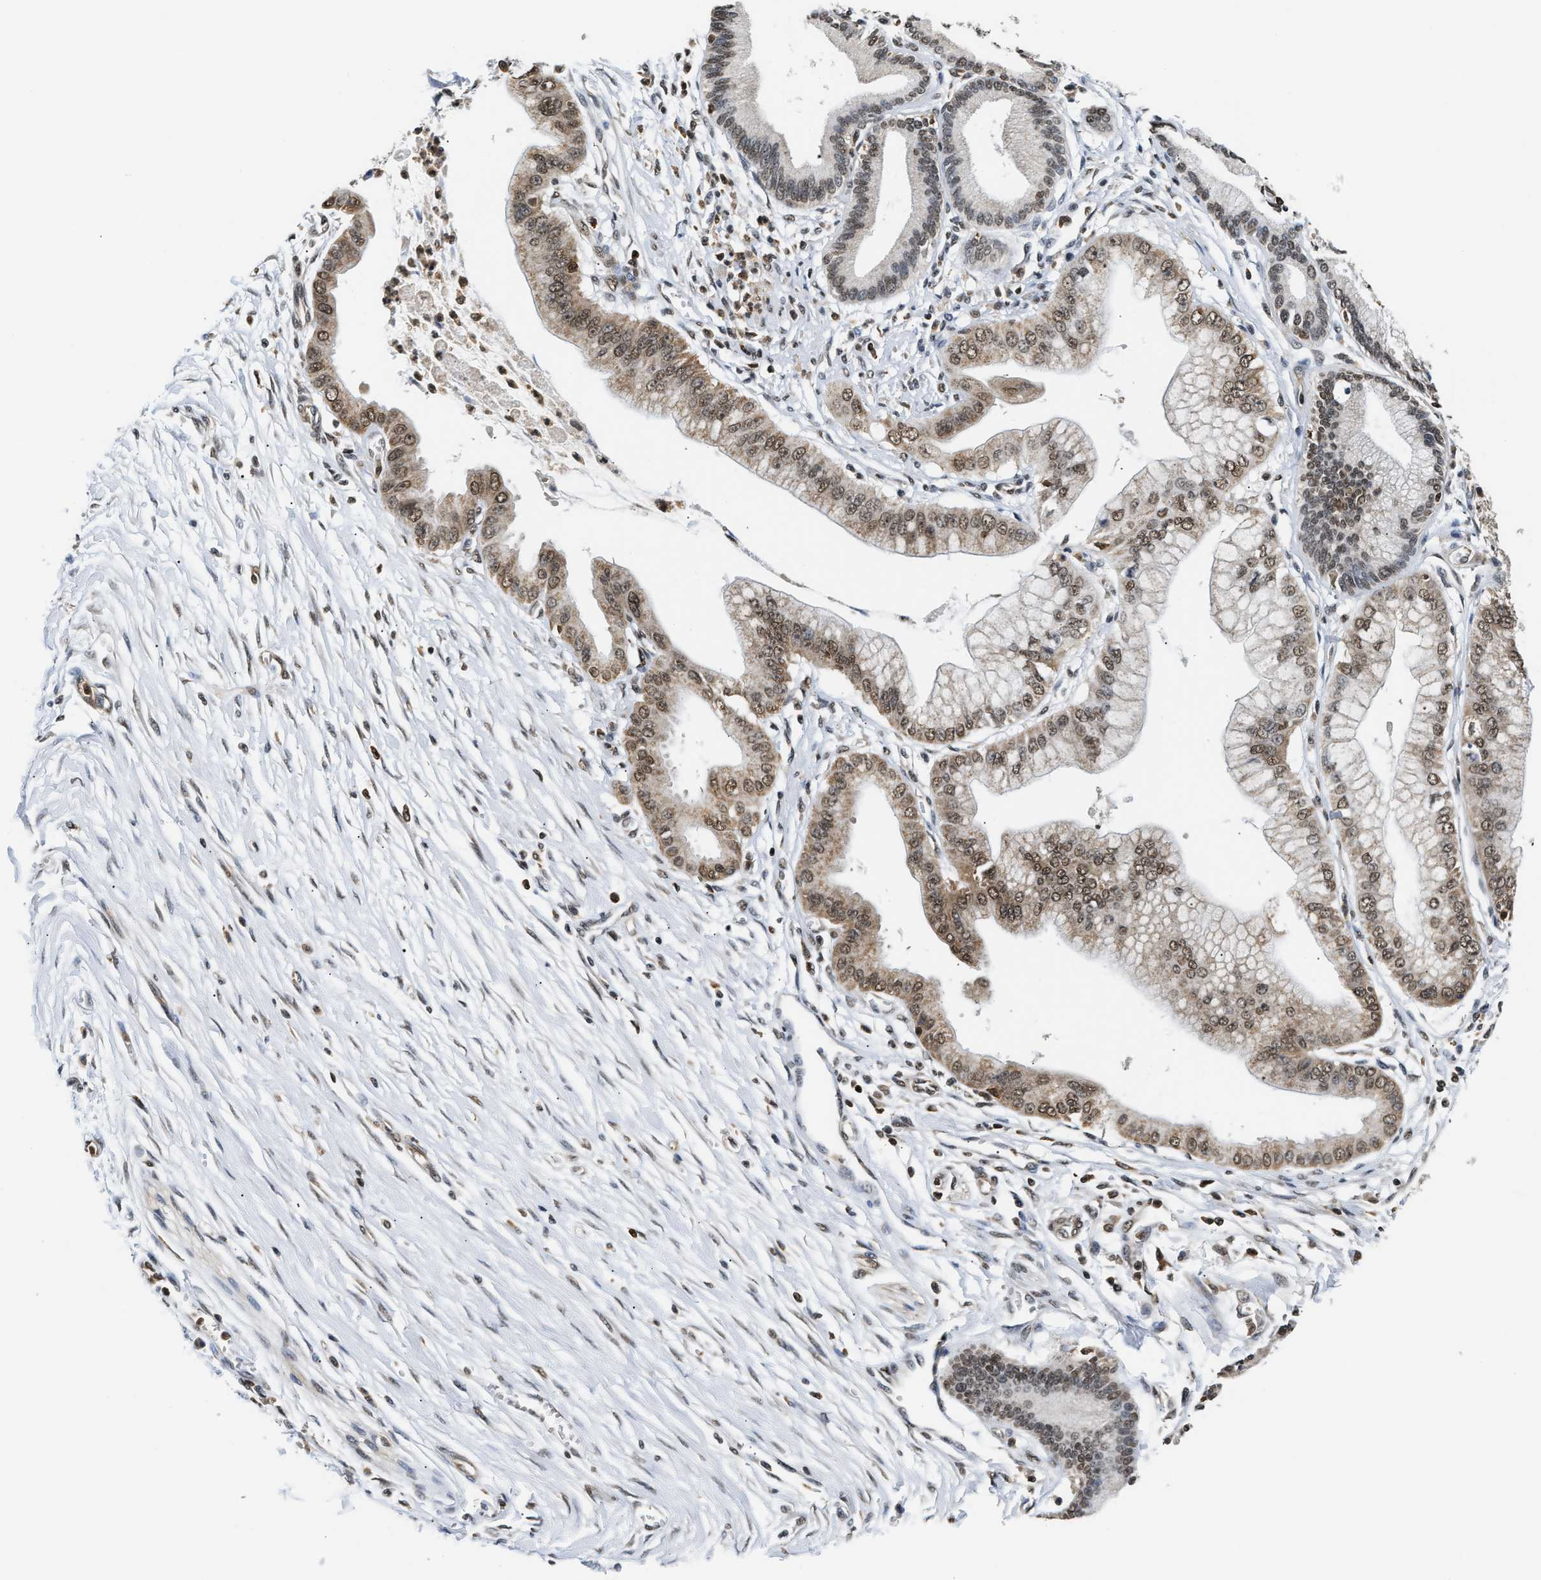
{"staining": {"intensity": "moderate", "quantity": ">75%", "location": "cytoplasmic/membranous,nuclear"}, "tissue": "pancreatic cancer", "cell_type": "Tumor cells", "image_type": "cancer", "snomed": [{"axis": "morphology", "description": "Adenocarcinoma, NOS"}, {"axis": "topography", "description": "Pancreas"}], "caption": "Pancreatic adenocarcinoma was stained to show a protein in brown. There is medium levels of moderate cytoplasmic/membranous and nuclear positivity in about >75% of tumor cells. Nuclei are stained in blue.", "gene": "STK10", "patient": {"sex": "male", "age": 59}}